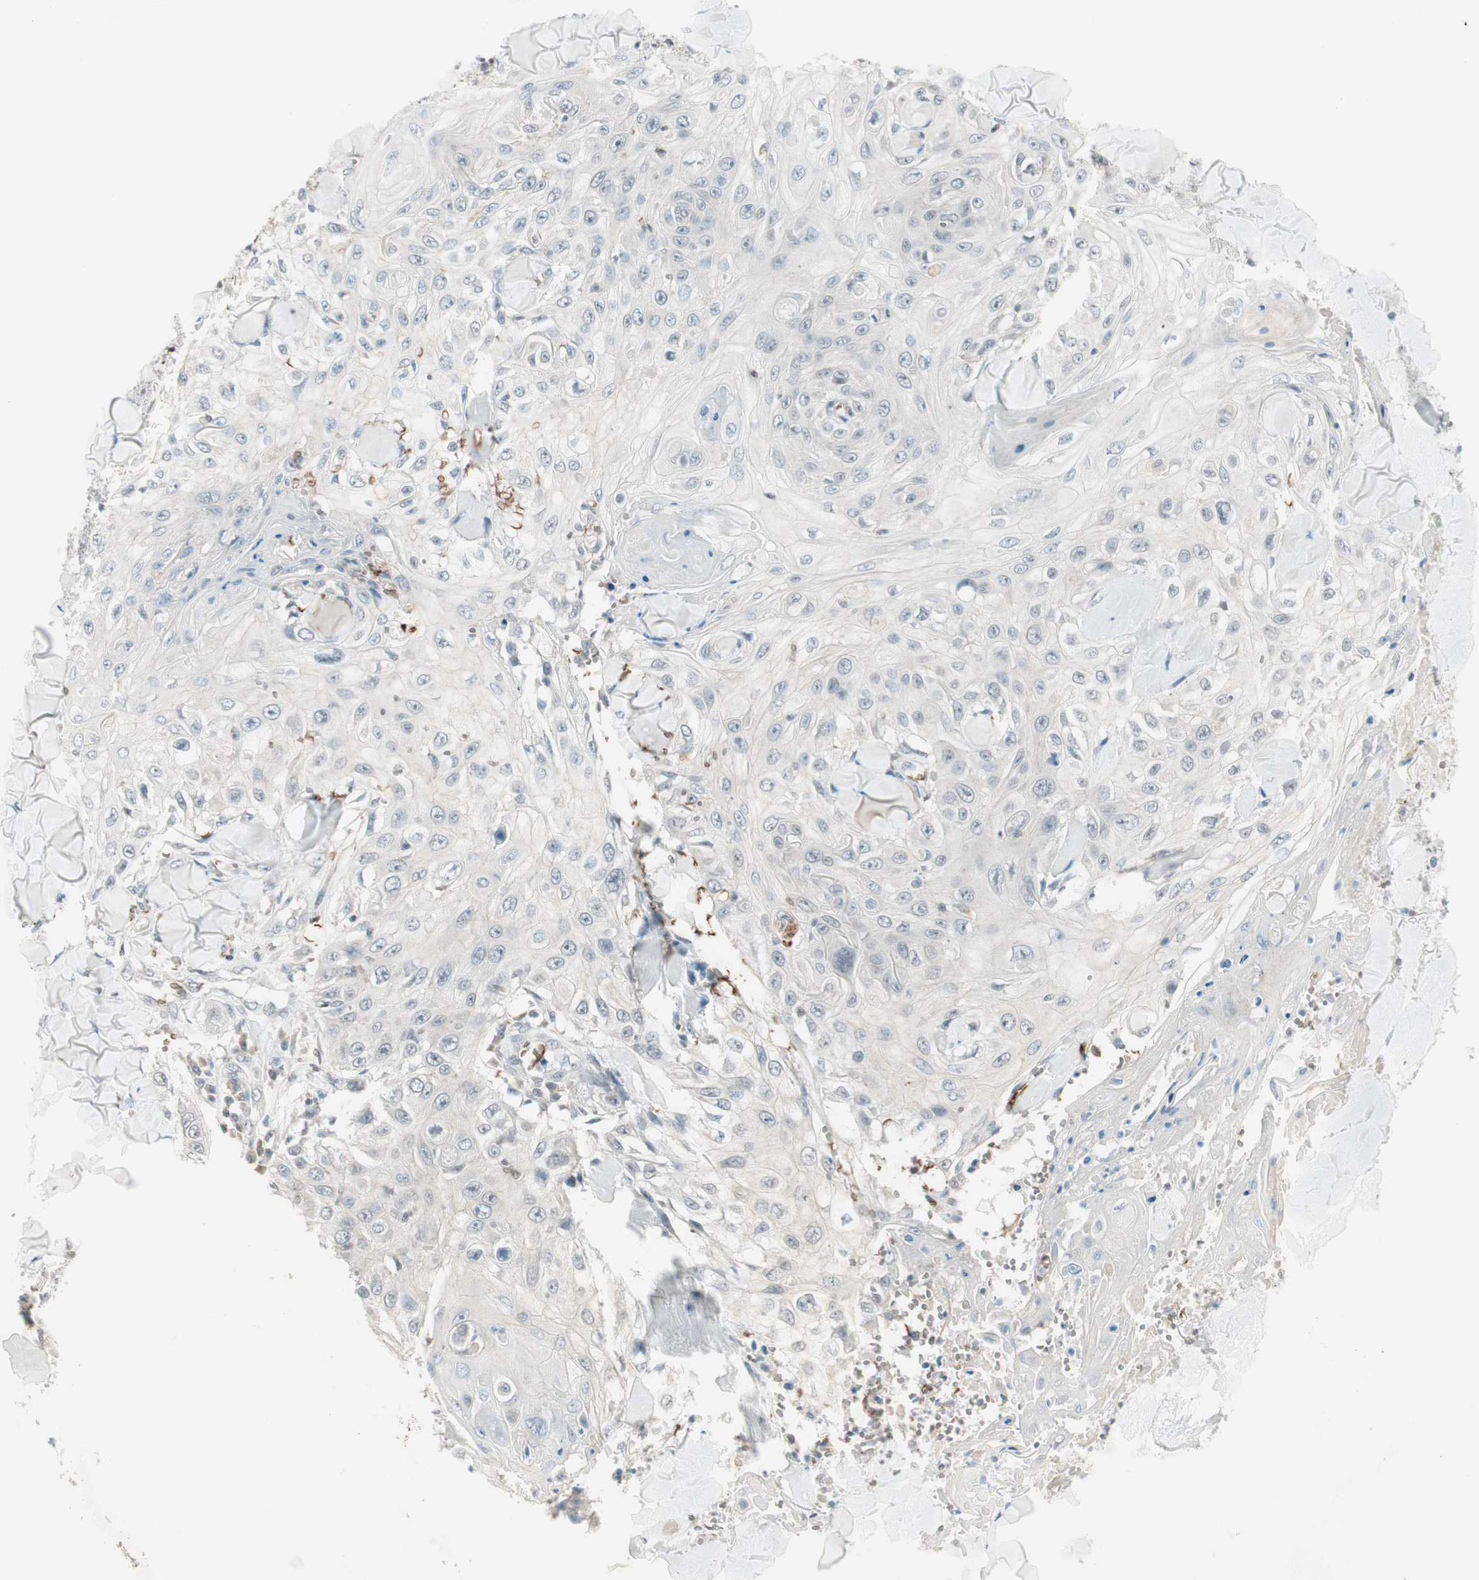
{"staining": {"intensity": "negative", "quantity": "none", "location": "none"}, "tissue": "skin cancer", "cell_type": "Tumor cells", "image_type": "cancer", "snomed": [{"axis": "morphology", "description": "Squamous cell carcinoma, NOS"}, {"axis": "topography", "description": "Skin"}], "caption": "Tumor cells are negative for brown protein staining in skin cancer. (Brightfield microscopy of DAB immunohistochemistry at high magnification).", "gene": "MAP4K1", "patient": {"sex": "male", "age": 86}}